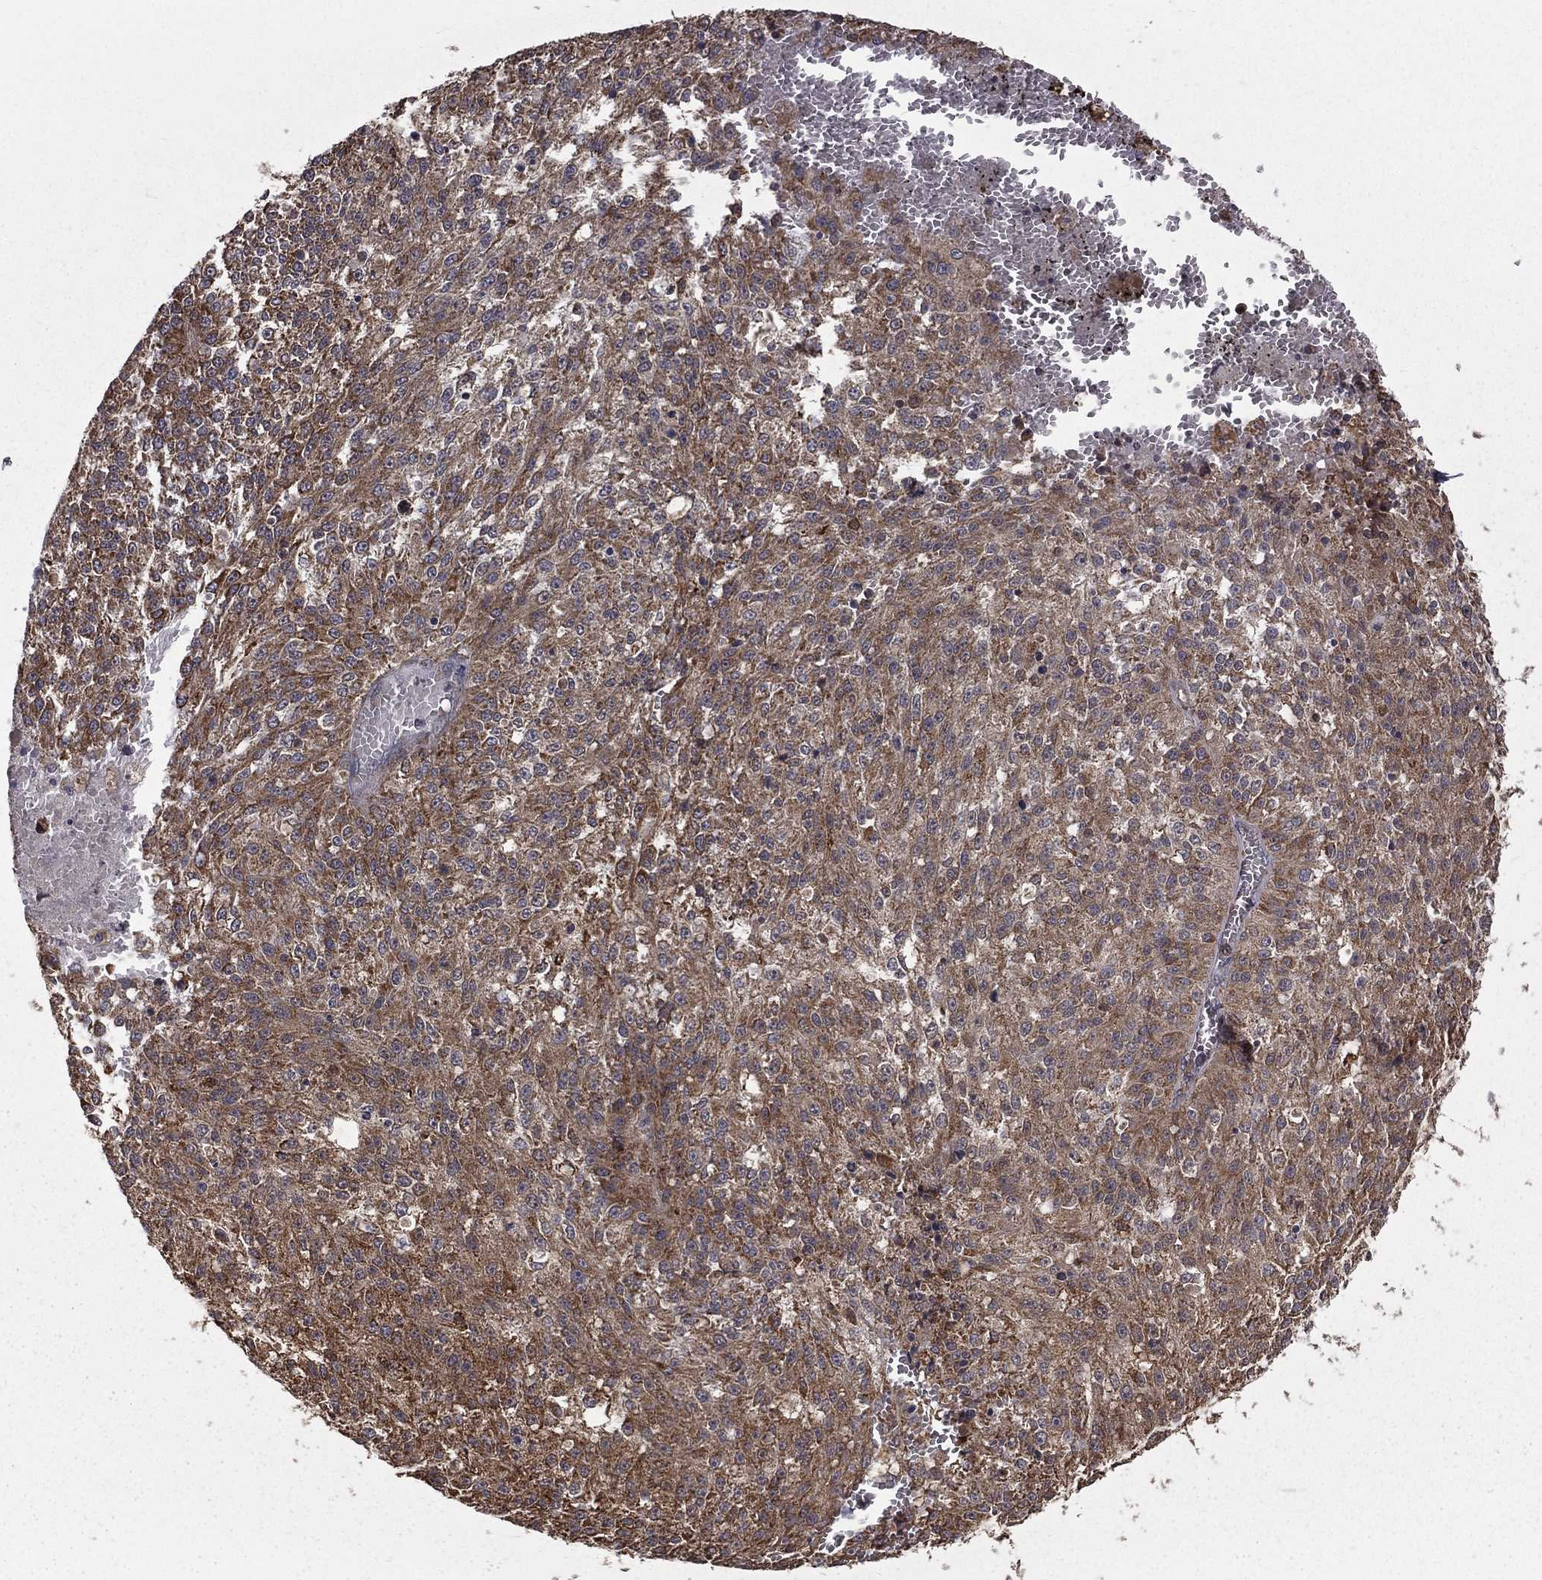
{"staining": {"intensity": "moderate", "quantity": ">75%", "location": "cytoplasmic/membranous"}, "tissue": "melanoma", "cell_type": "Tumor cells", "image_type": "cancer", "snomed": [{"axis": "morphology", "description": "Malignant melanoma, Metastatic site"}, {"axis": "topography", "description": "Lymph node"}], "caption": "The micrograph shows staining of melanoma, revealing moderate cytoplasmic/membranous protein expression (brown color) within tumor cells.", "gene": "OLFML1", "patient": {"sex": "female", "age": 64}}